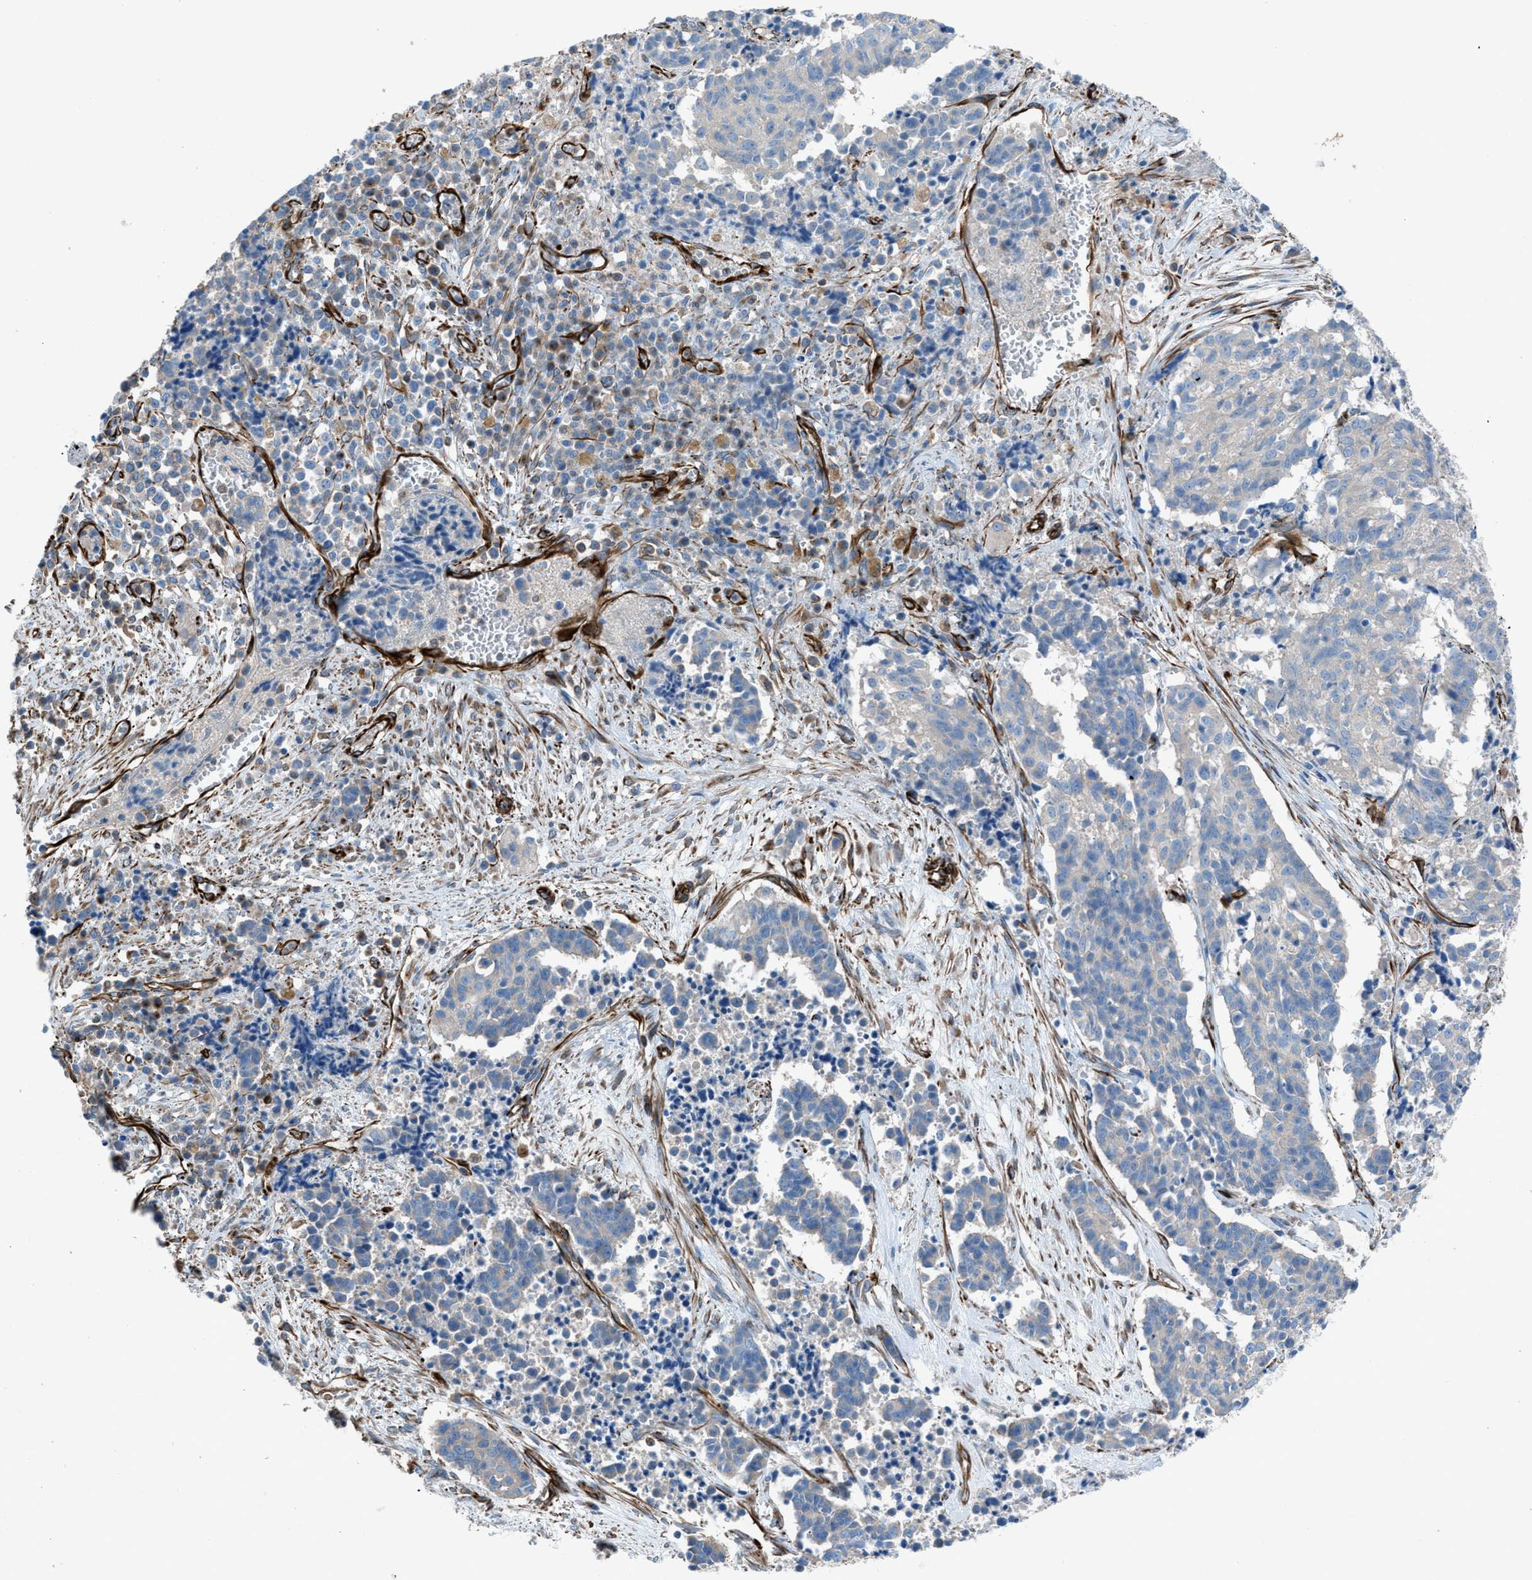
{"staining": {"intensity": "negative", "quantity": "none", "location": "none"}, "tissue": "cervical cancer", "cell_type": "Tumor cells", "image_type": "cancer", "snomed": [{"axis": "morphology", "description": "Squamous cell carcinoma, NOS"}, {"axis": "topography", "description": "Cervix"}], "caption": "Protein analysis of cervical squamous cell carcinoma reveals no significant staining in tumor cells.", "gene": "CABP7", "patient": {"sex": "female", "age": 35}}